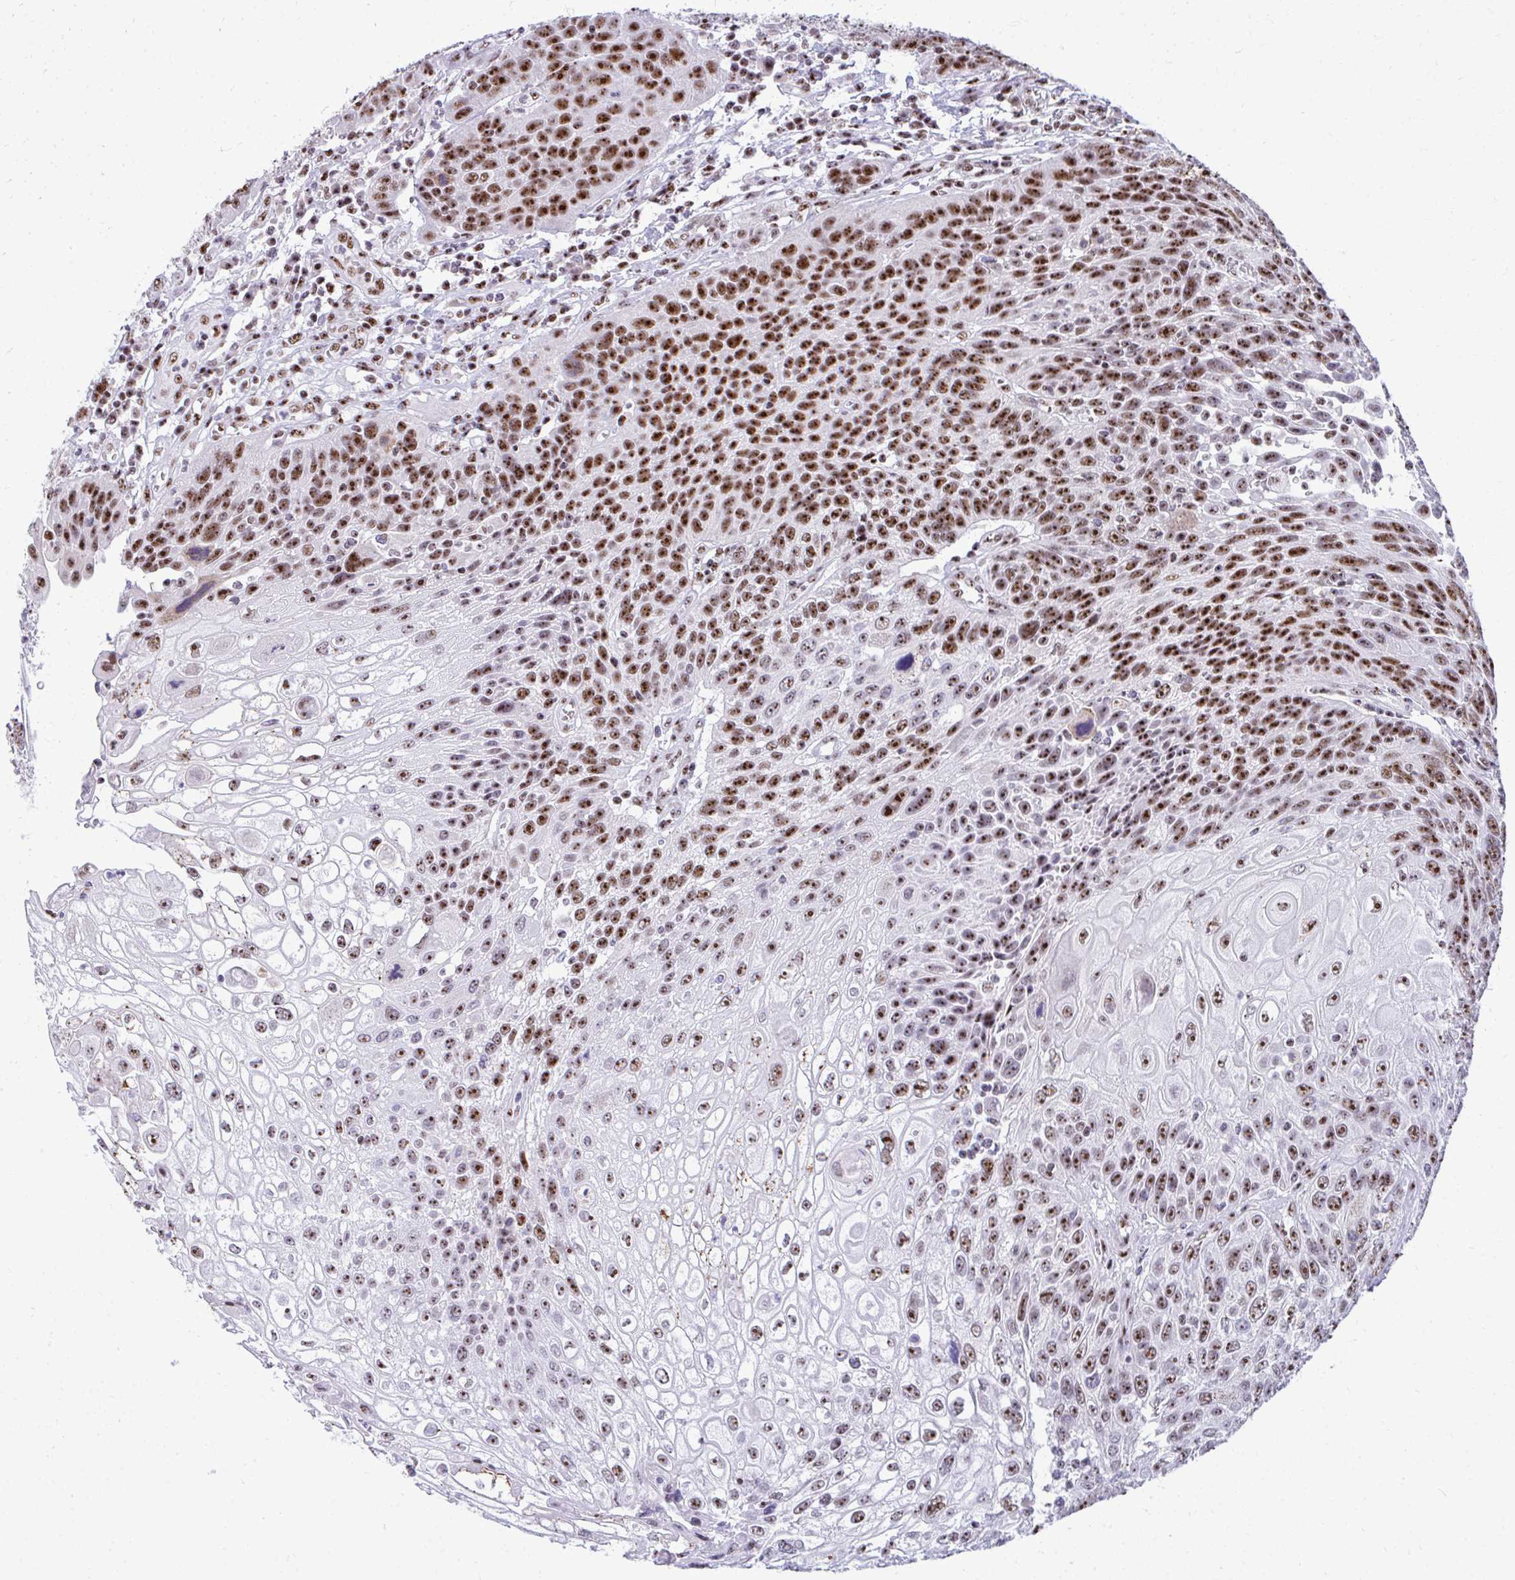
{"staining": {"intensity": "strong", "quantity": ">75%", "location": "nuclear"}, "tissue": "urothelial cancer", "cell_type": "Tumor cells", "image_type": "cancer", "snomed": [{"axis": "morphology", "description": "Urothelial carcinoma, High grade"}, {"axis": "topography", "description": "Urinary bladder"}], "caption": "Immunohistochemistry micrograph of urothelial cancer stained for a protein (brown), which displays high levels of strong nuclear staining in about >75% of tumor cells.", "gene": "PELP1", "patient": {"sex": "female", "age": 70}}